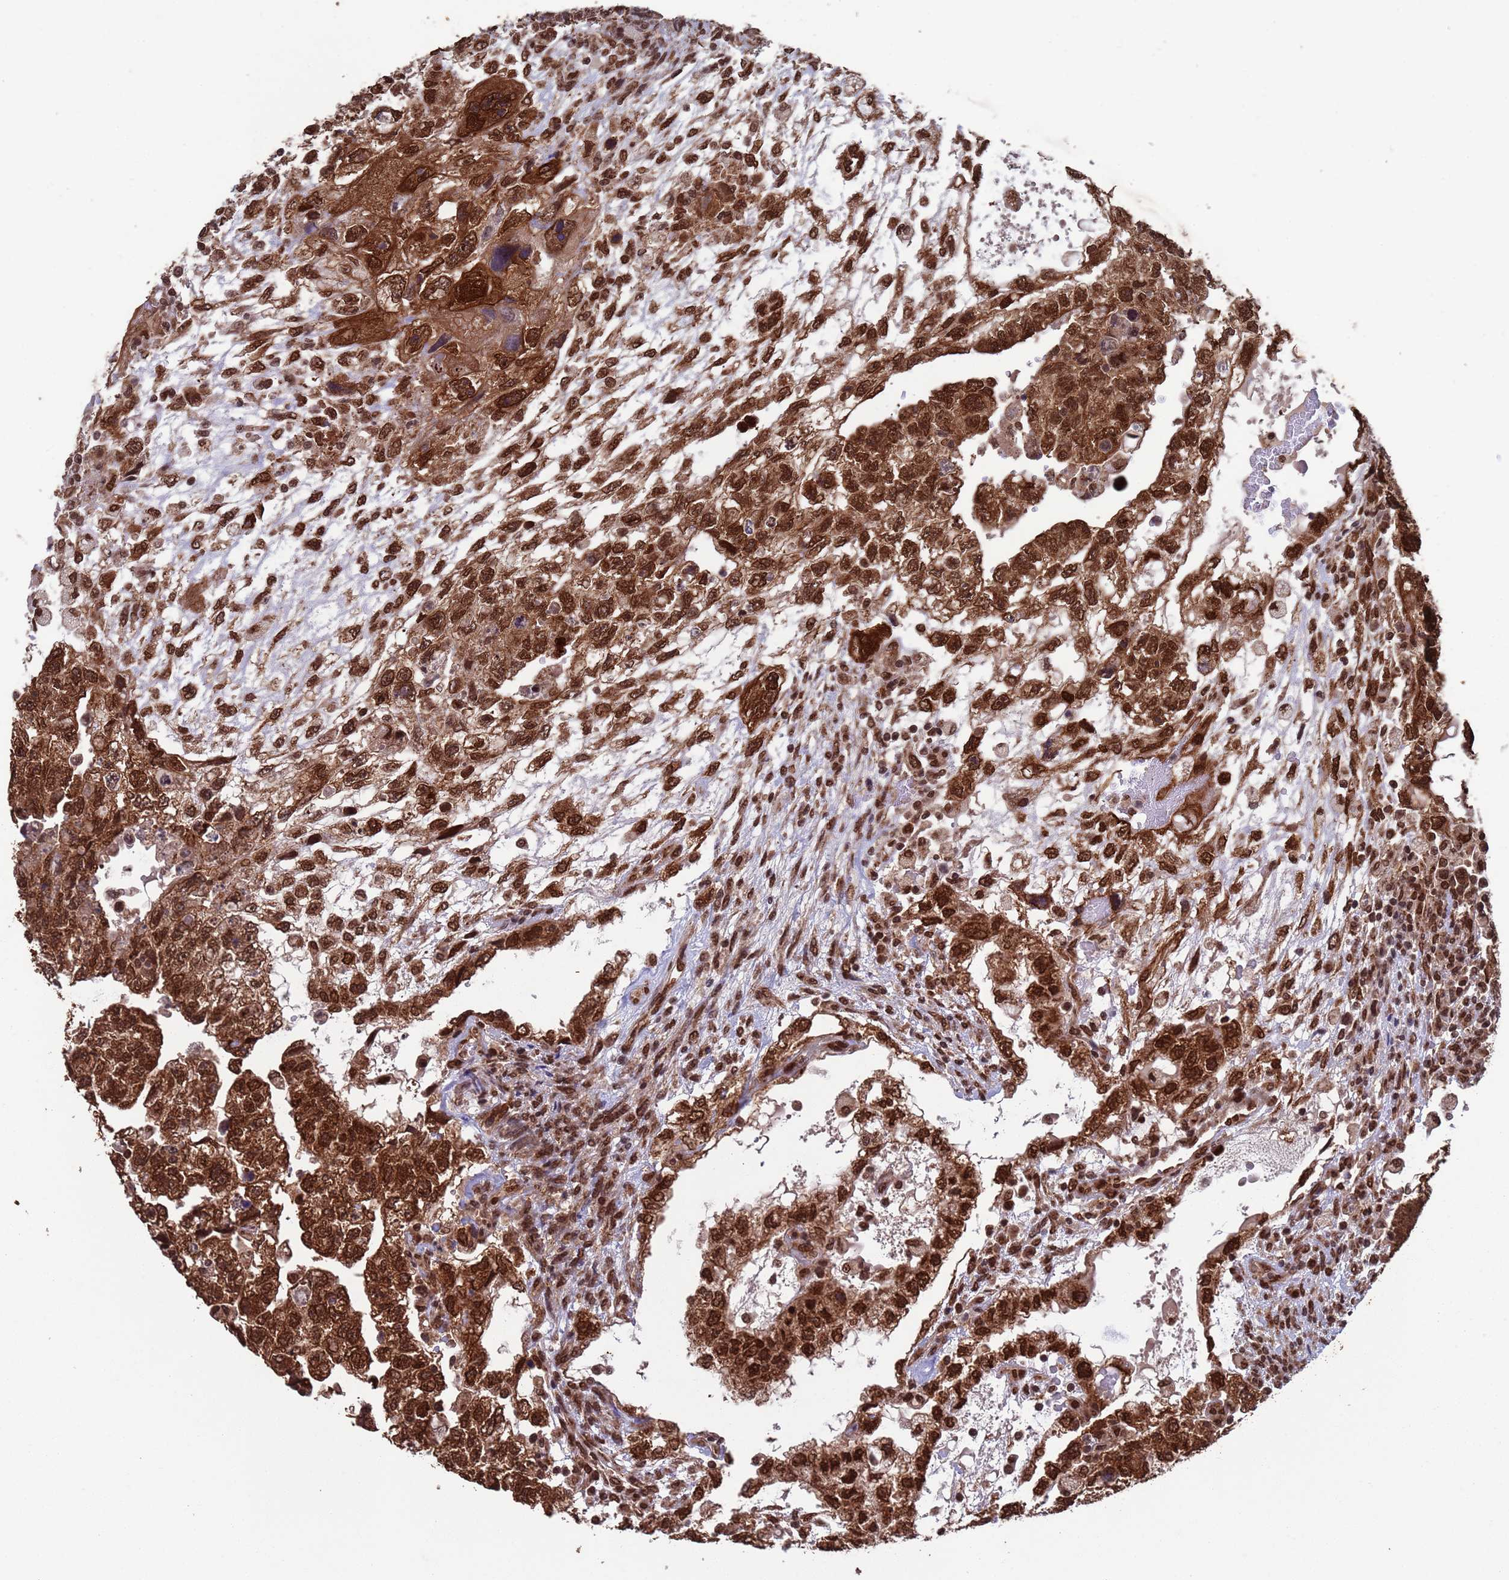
{"staining": {"intensity": "strong", "quantity": ">75%", "location": "cytoplasmic/membranous,nuclear"}, "tissue": "testis cancer", "cell_type": "Tumor cells", "image_type": "cancer", "snomed": [{"axis": "morphology", "description": "Carcinoma, Embryonal, NOS"}, {"axis": "topography", "description": "Testis"}], "caption": "Immunohistochemical staining of human testis cancer exhibits strong cytoplasmic/membranous and nuclear protein staining in approximately >75% of tumor cells.", "gene": "FUBP3", "patient": {"sex": "male", "age": 36}}